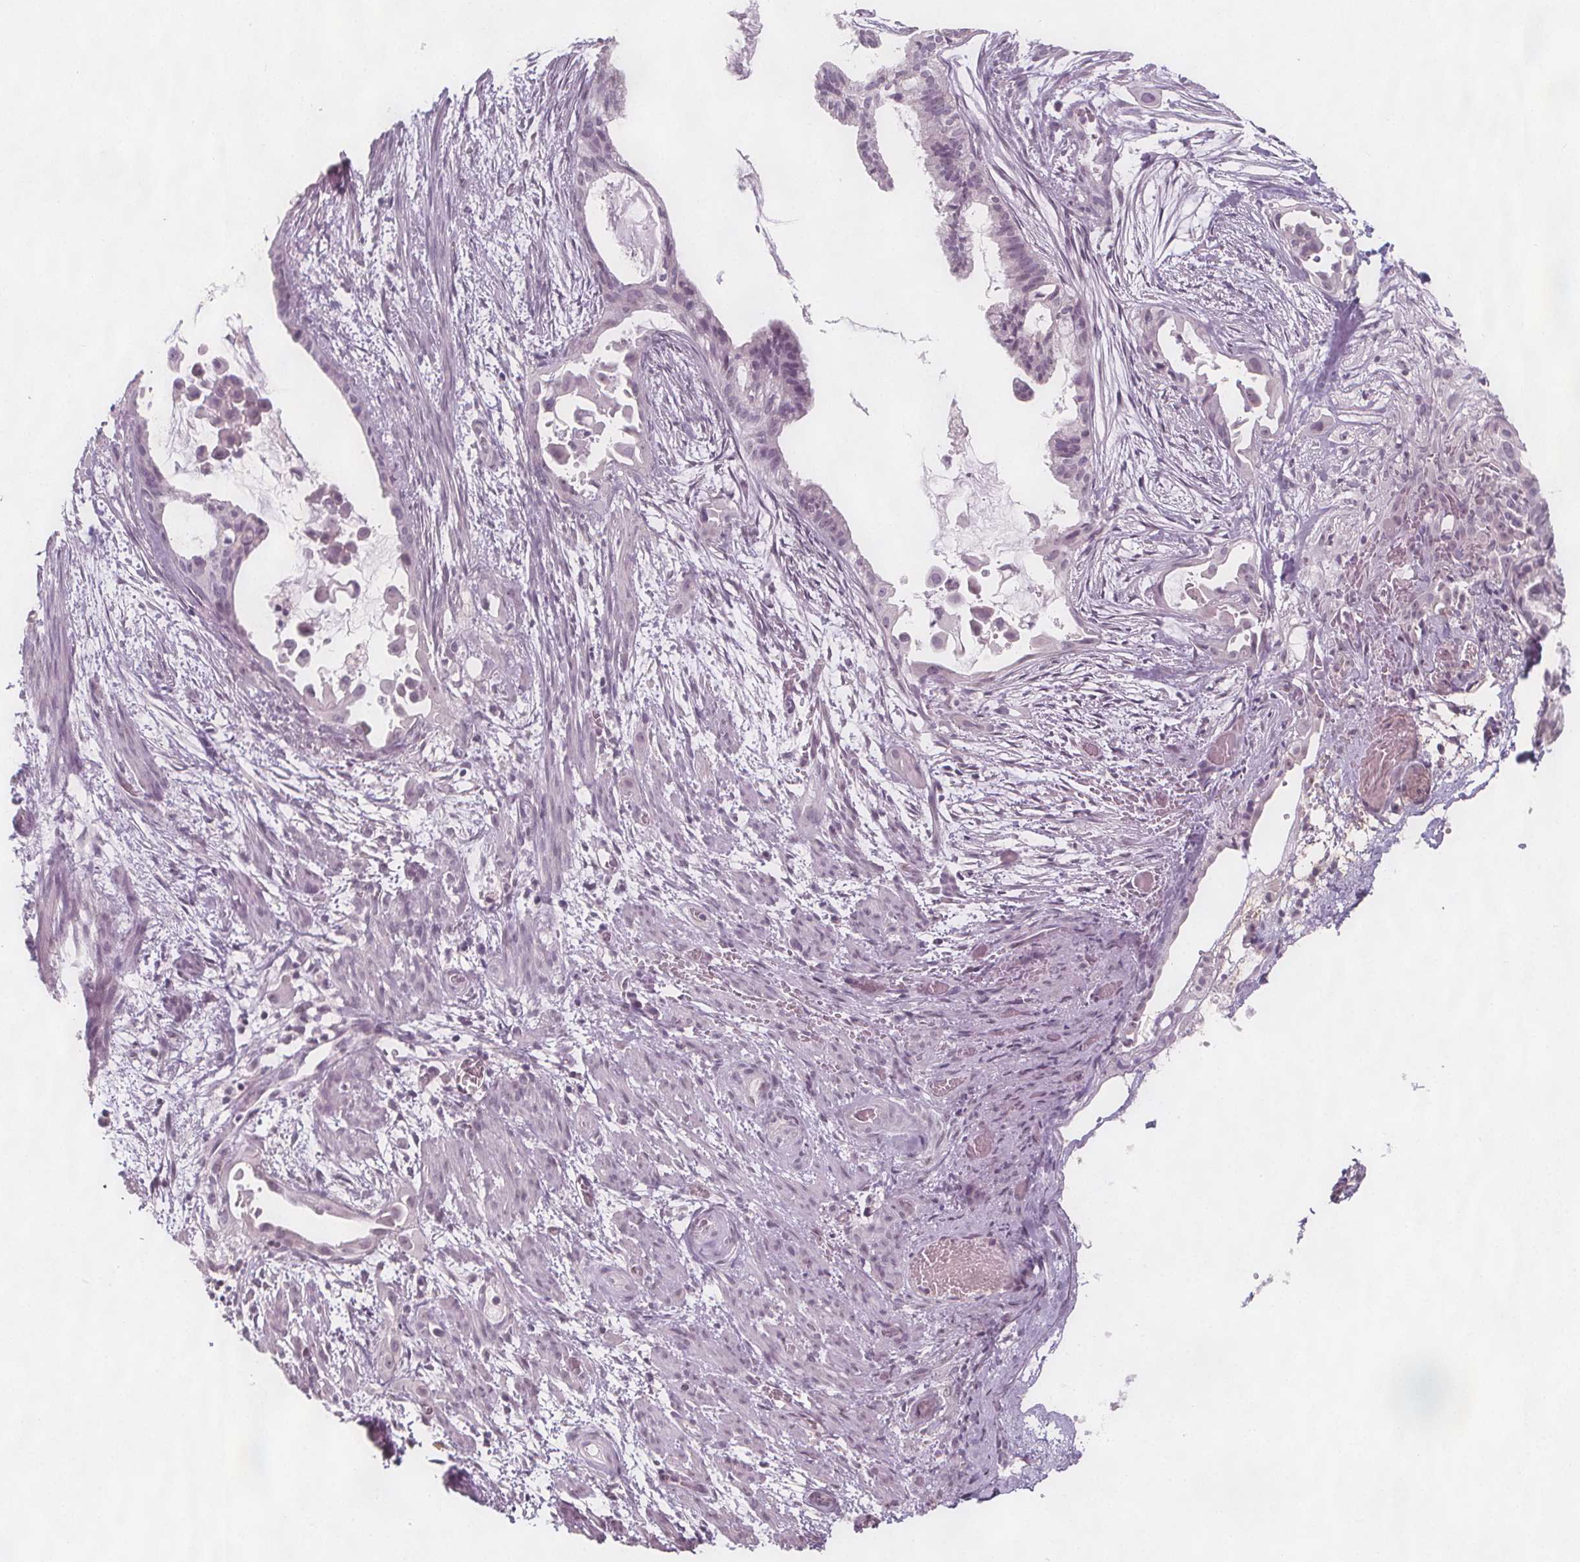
{"staining": {"intensity": "negative", "quantity": "none", "location": "none"}, "tissue": "endometrial cancer", "cell_type": "Tumor cells", "image_type": "cancer", "snomed": [{"axis": "morphology", "description": "Adenocarcinoma, NOS"}, {"axis": "topography", "description": "Endometrium"}], "caption": "Protein analysis of endometrial cancer (adenocarcinoma) shows no significant staining in tumor cells.", "gene": "C1orf167", "patient": {"sex": "female", "age": 86}}